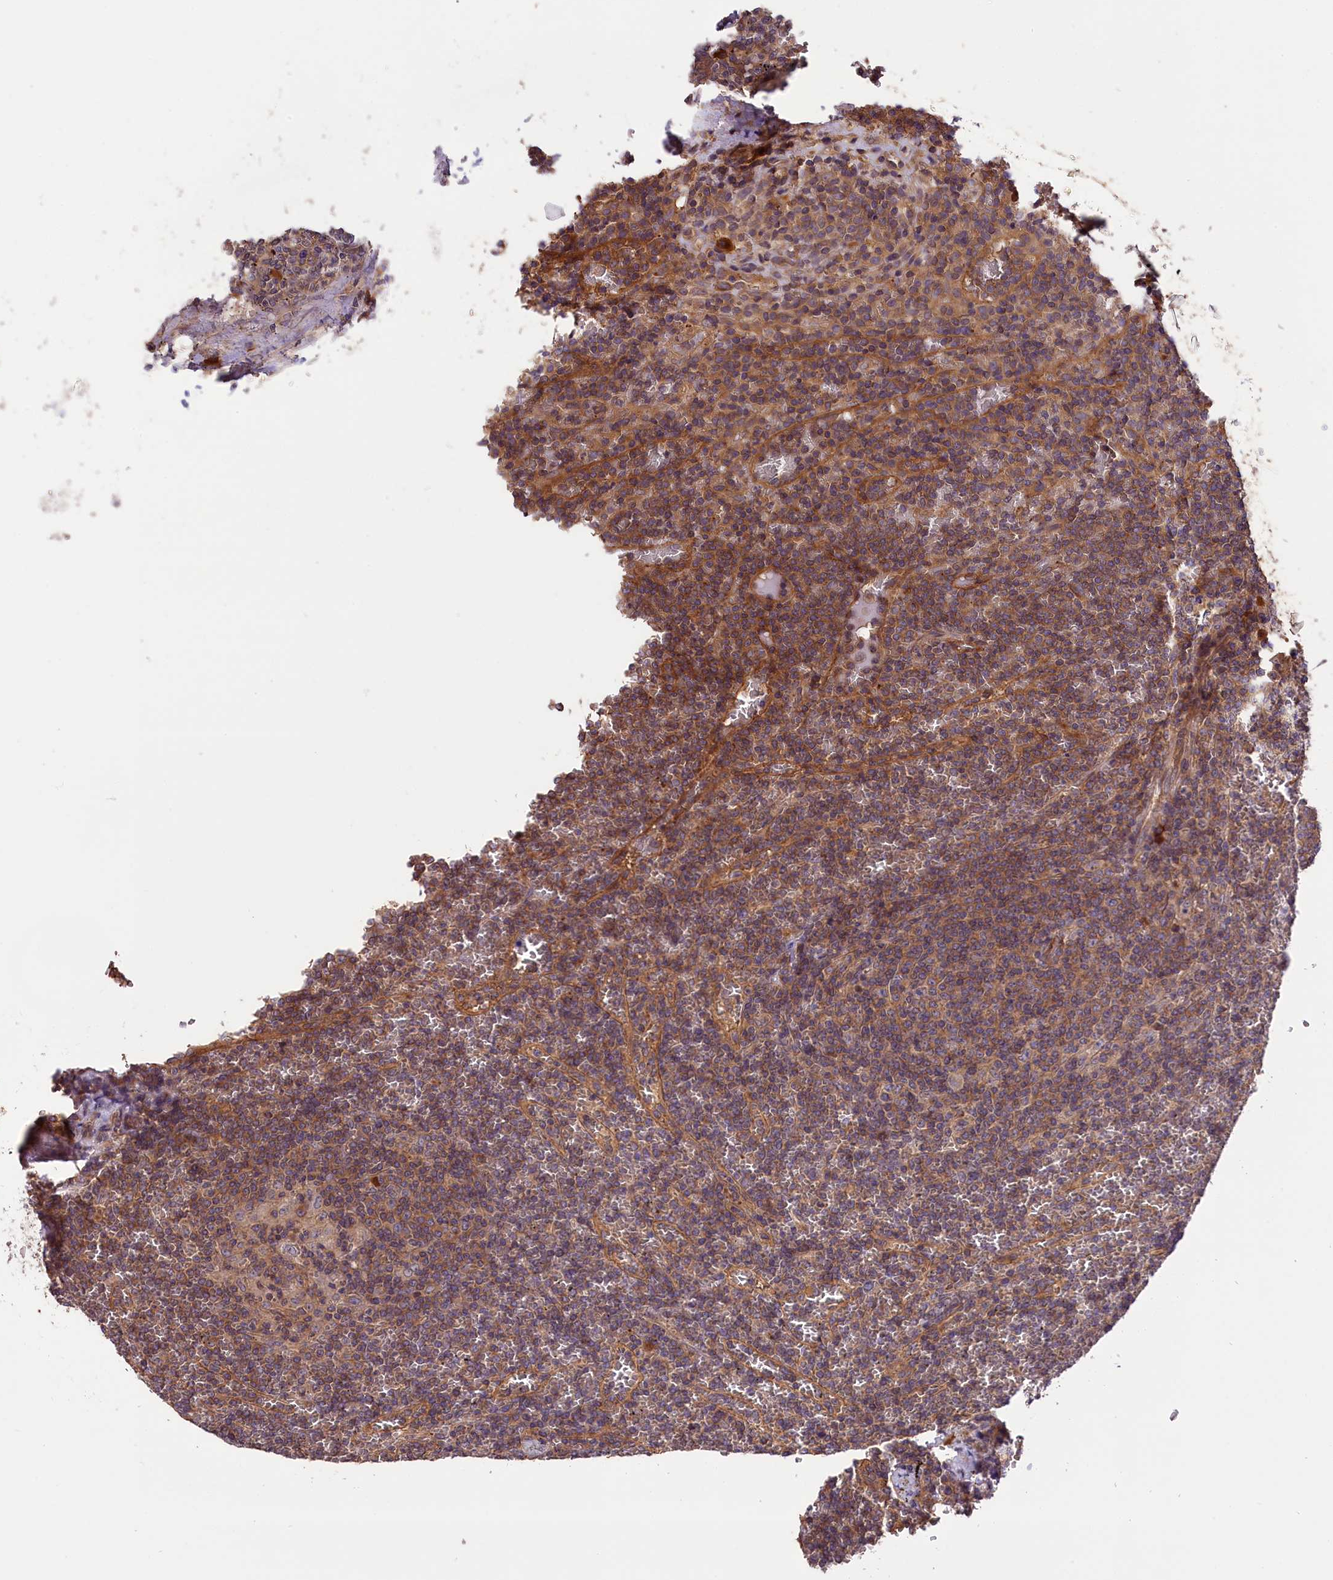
{"staining": {"intensity": "moderate", "quantity": ">75%", "location": "cytoplasmic/membranous"}, "tissue": "lymphoma", "cell_type": "Tumor cells", "image_type": "cancer", "snomed": [{"axis": "morphology", "description": "Malignant lymphoma, non-Hodgkin's type, Low grade"}, {"axis": "topography", "description": "Spleen"}], "caption": "High-magnification brightfield microscopy of low-grade malignant lymphoma, non-Hodgkin's type stained with DAB (brown) and counterstained with hematoxylin (blue). tumor cells exhibit moderate cytoplasmic/membranous expression is appreciated in approximately>75% of cells.", "gene": "SETD6", "patient": {"sex": "female", "age": 19}}